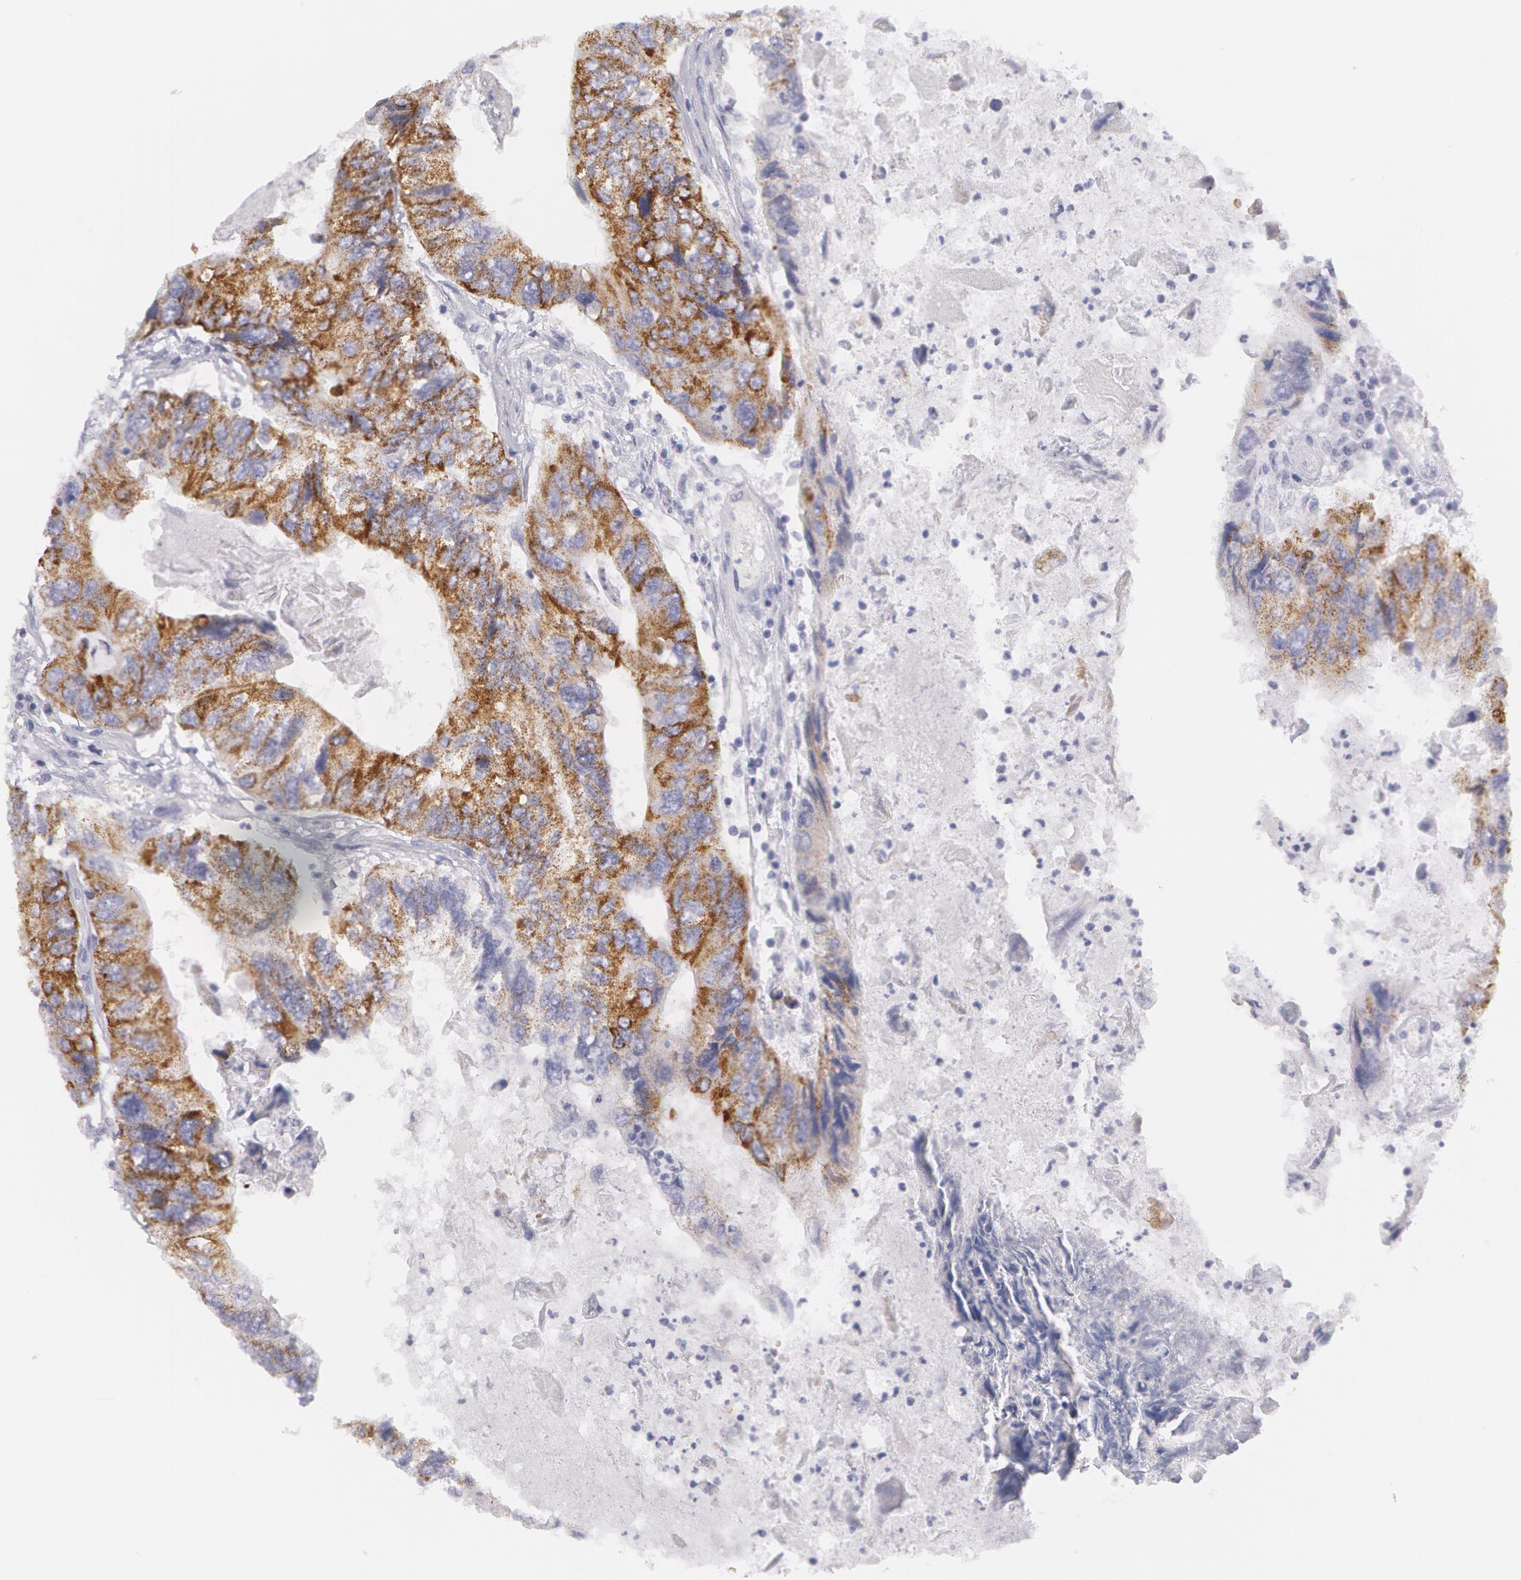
{"staining": {"intensity": "moderate", "quantity": ">75%", "location": "cytoplasmic/membranous"}, "tissue": "colorectal cancer", "cell_type": "Tumor cells", "image_type": "cancer", "snomed": [{"axis": "morphology", "description": "Adenocarcinoma, NOS"}, {"axis": "topography", "description": "Rectum"}], "caption": "An image showing moderate cytoplasmic/membranous staining in approximately >75% of tumor cells in colorectal cancer, as visualized by brown immunohistochemical staining.", "gene": "AMACR", "patient": {"sex": "female", "age": 82}}